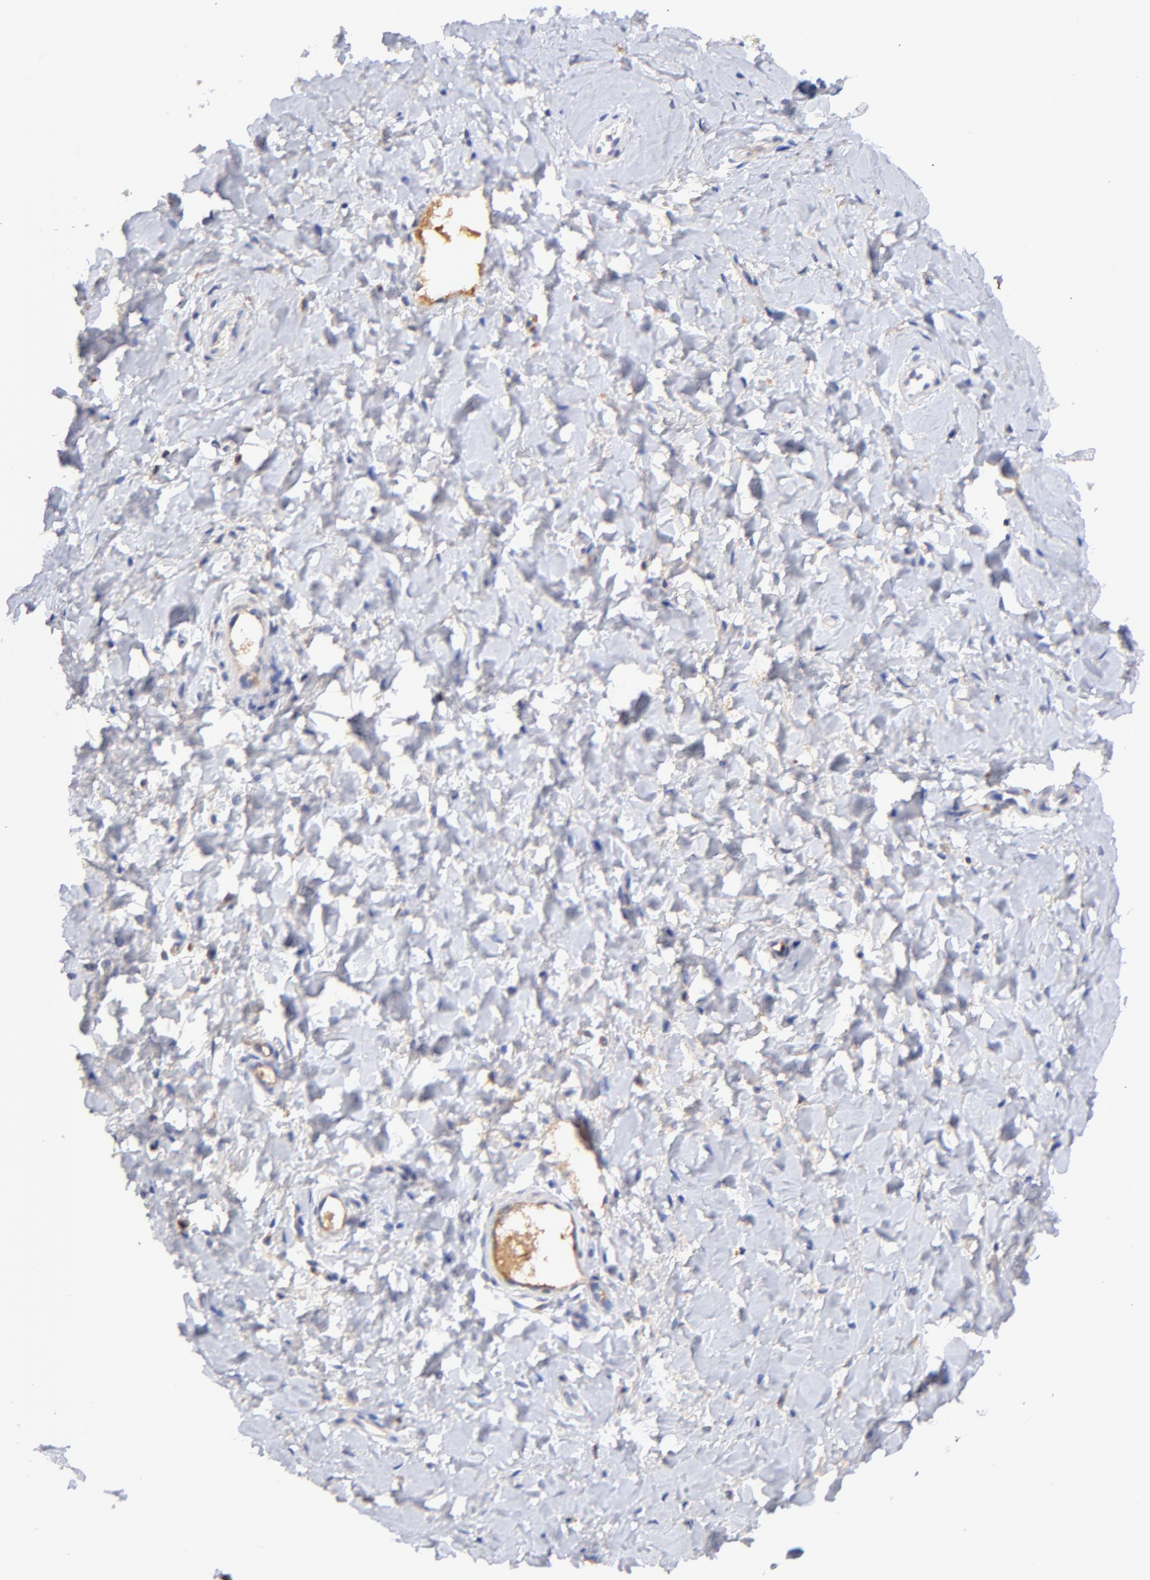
{"staining": {"intensity": "negative", "quantity": "none", "location": "none"}, "tissue": "vagina", "cell_type": "Squamous epithelial cells", "image_type": "normal", "snomed": [{"axis": "morphology", "description": "Normal tissue, NOS"}, {"axis": "topography", "description": "Vagina"}], "caption": "This is an immunohistochemistry image of normal vagina. There is no staining in squamous epithelial cells.", "gene": "IGLV7", "patient": {"sex": "female", "age": 55}}